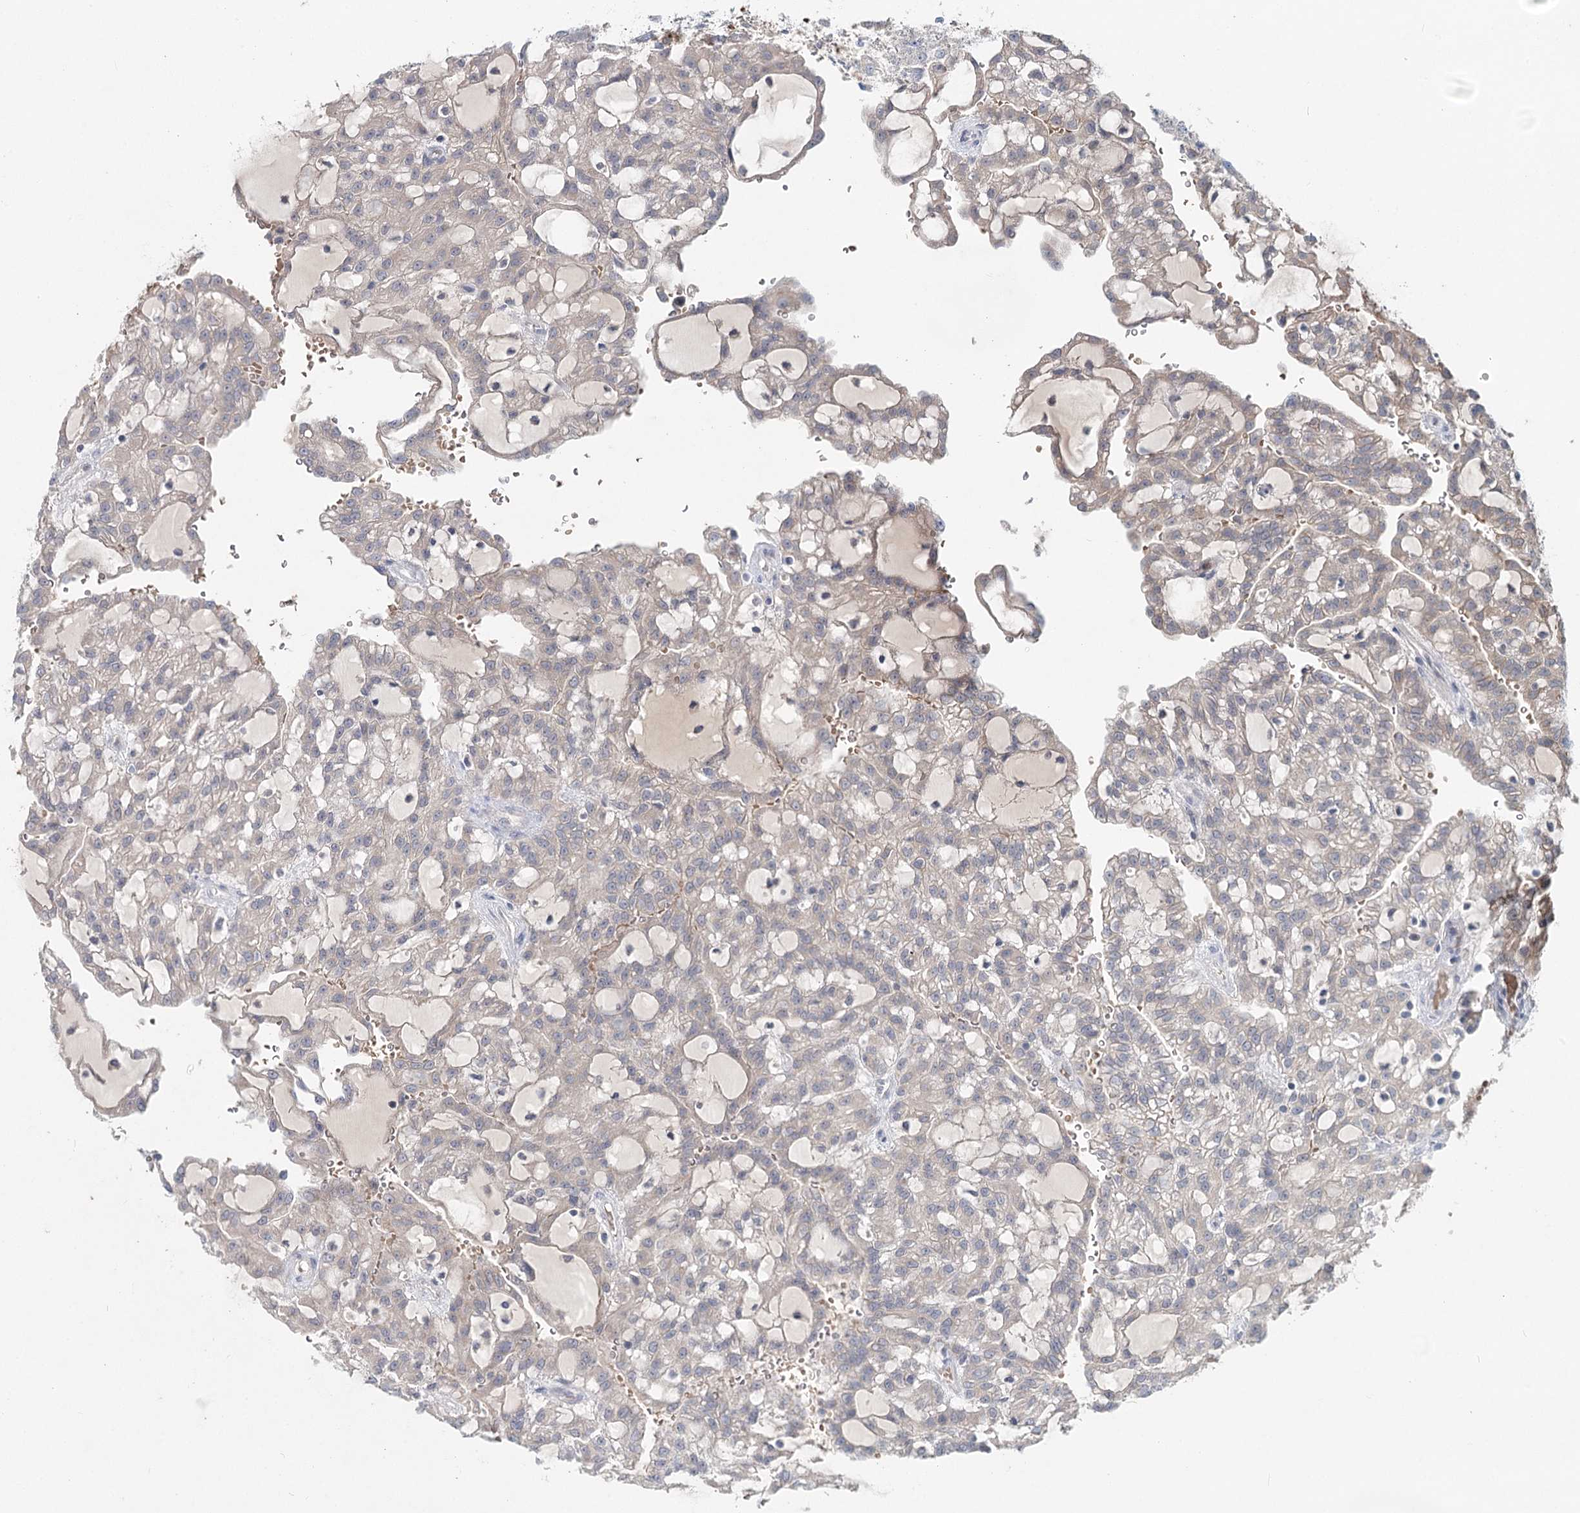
{"staining": {"intensity": "negative", "quantity": "none", "location": "none"}, "tissue": "renal cancer", "cell_type": "Tumor cells", "image_type": "cancer", "snomed": [{"axis": "morphology", "description": "Adenocarcinoma, NOS"}, {"axis": "topography", "description": "Kidney"}], "caption": "IHC photomicrograph of neoplastic tissue: human renal cancer (adenocarcinoma) stained with DAB (3,3'-diaminobenzidine) reveals no significant protein staining in tumor cells.", "gene": "FBXO7", "patient": {"sex": "male", "age": 63}}